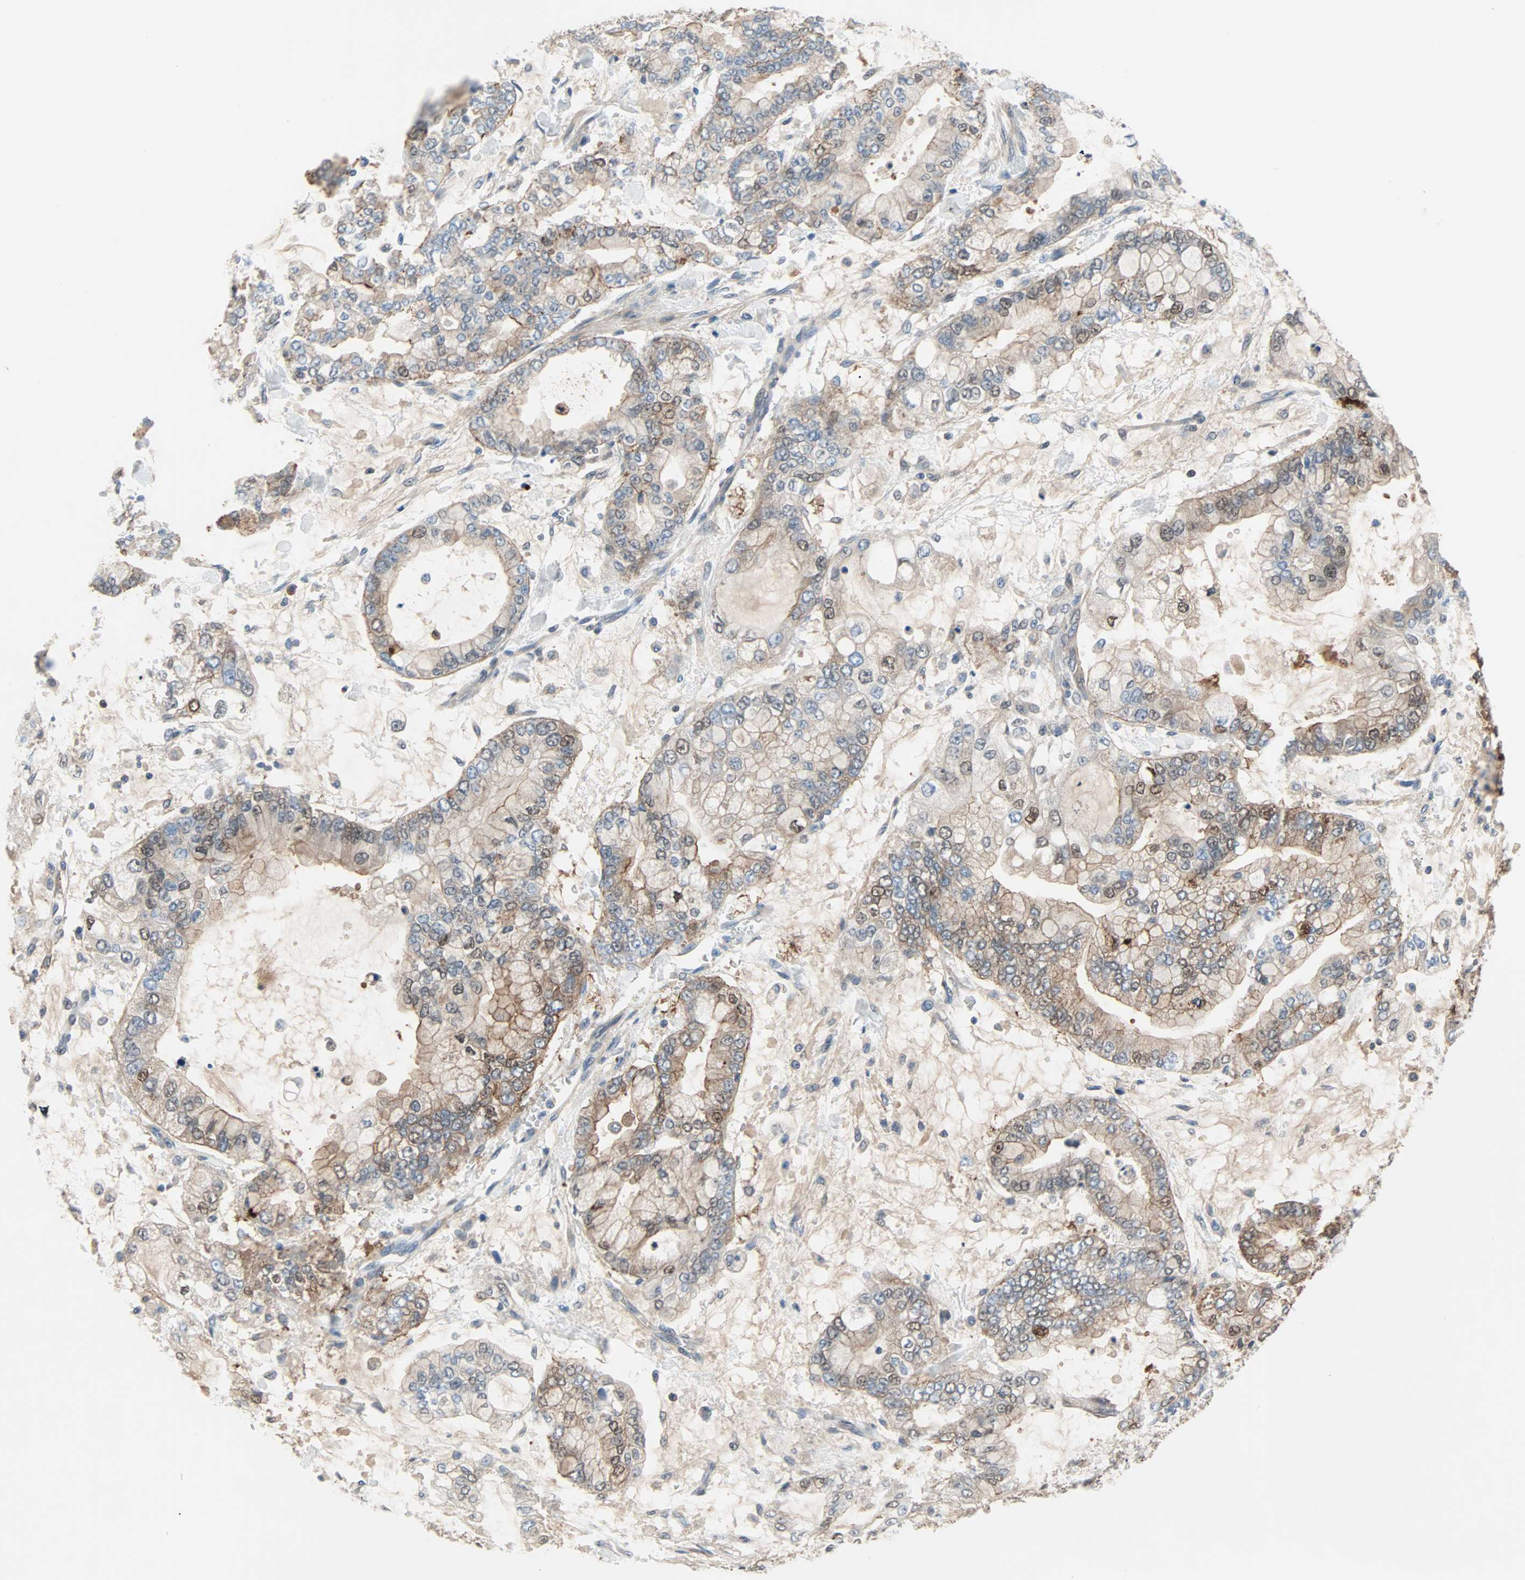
{"staining": {"intensity": "moderate", "quantity": "25%-75%", "location": "cytoplasmic/membranous"}, "tissue": "stomach cancer", "cell_type": "Tumor cells", "image_type": "cancer", "snomed": [{"axis": "morphology", "description": "Normal tissue, NOS"}, {"axis": "morphology", "description": "Adenocarcinoma, NOS"}, {"axis": "topography", "description": "Stomach, upper"}, {"axis": "topography", "description": "Stomach"}], "caption": "IHC photomicrograph of human stomach cancer (adenocarcinoma) stained for a protein (brown), which shows medium levels of moderate cytoplasmic/membranous staining in approximately 25%-75% of tumor cells.", "gene": "TNFRSF12A", "patient": {"sex": "male", "age": 76}}